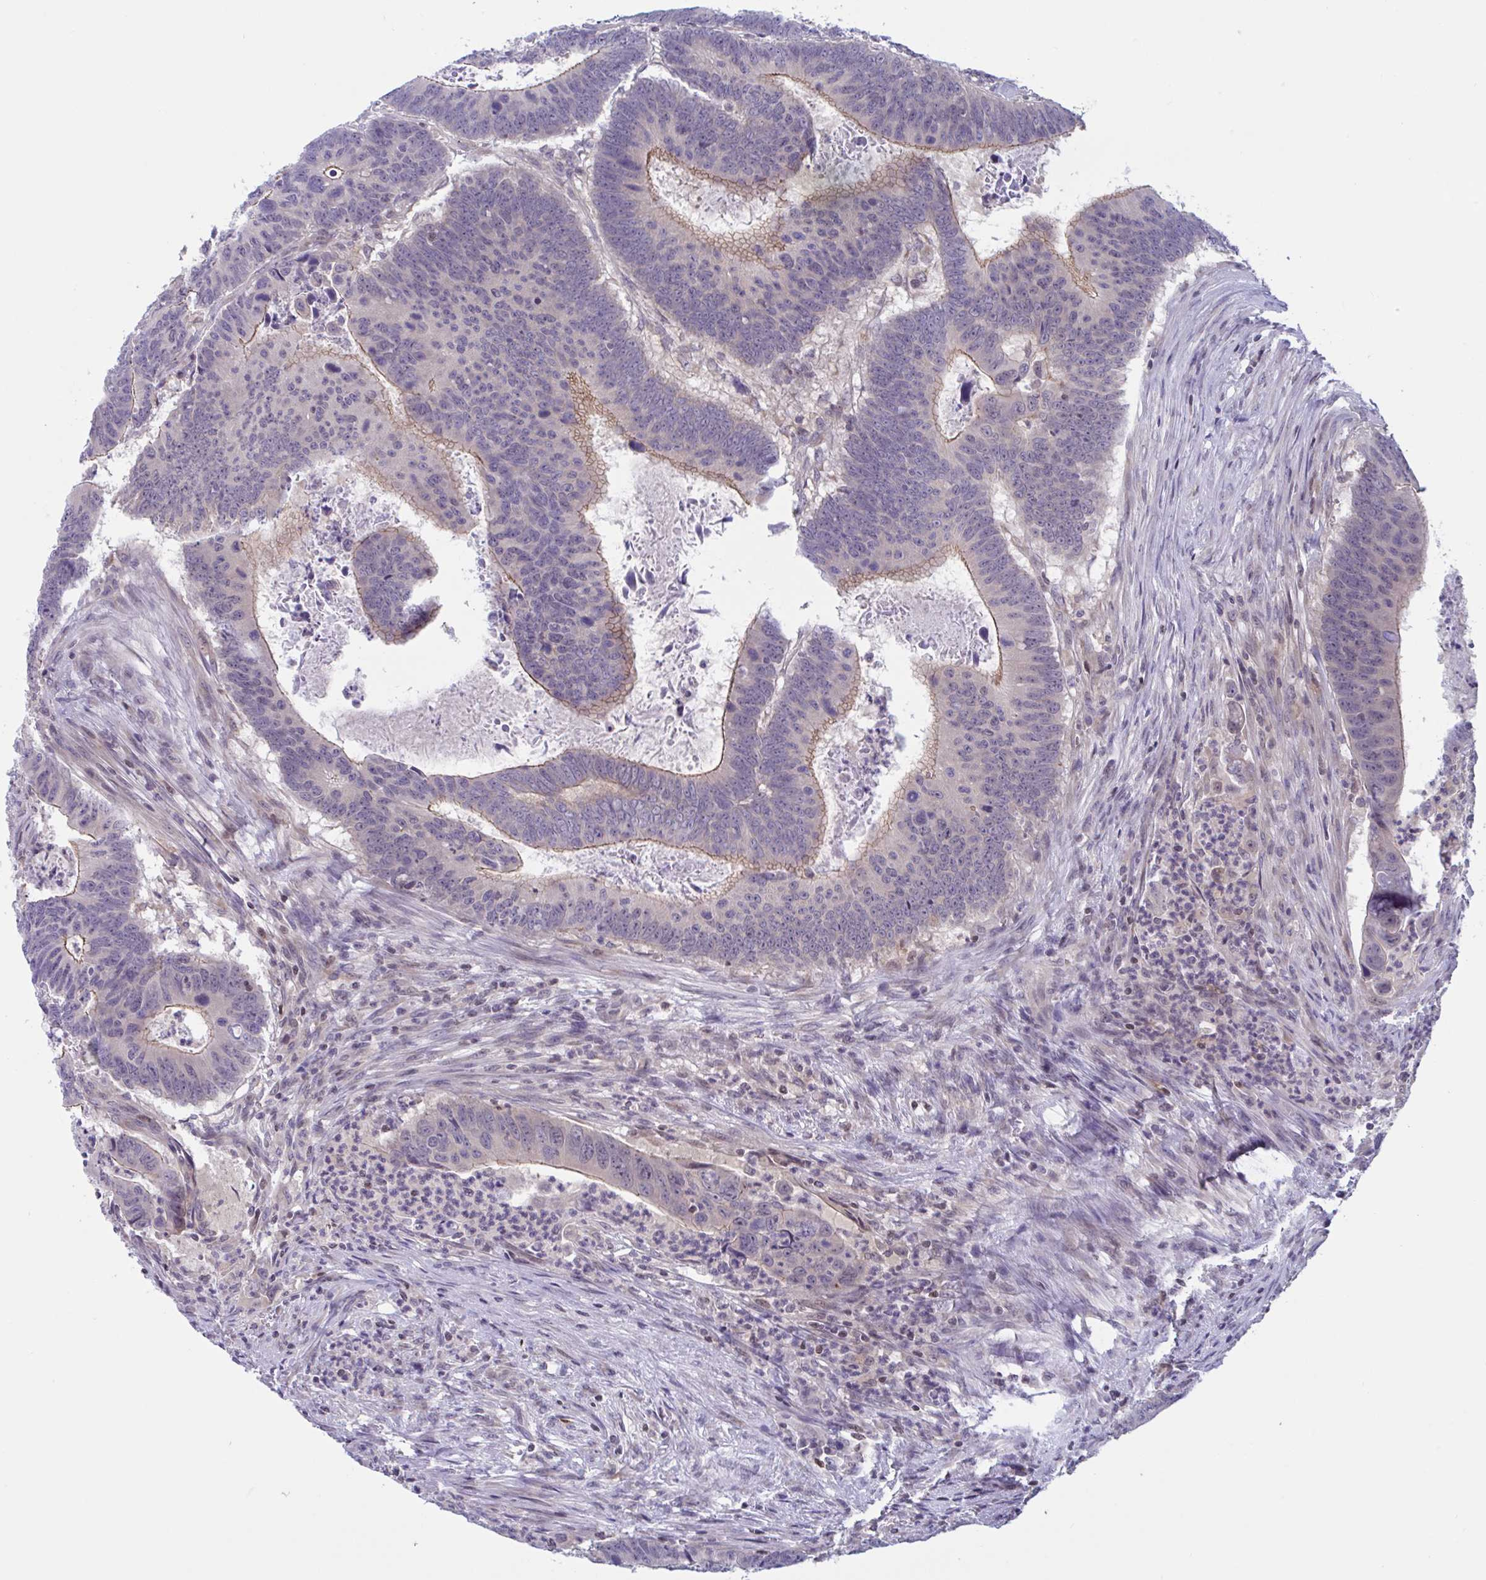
{"staining": {"intensity": "moderate", "quantity": "<25%", "location": "cytoplasmic/membranous"}, "tissue": "colorectal cancer", "cell_type": "Tumor cells", "image_type": "cancer", "snomed": [{"axis": "morphology", "description": "Adenocarcinoma, NOS"}, {"axis": "topography", "description": "Colon"}], "caption": "Immunohistochemistry (IHC) (DAB (3,3'-diaminobenzidine)) staining of adenocarcinoma (colorectal) displays moderate cytoplasmic/membranous protein positivity in about <25% of tumor cells. (DAB (3,3'-diaminobenzidine) IHC with brightfield microscopy, high magnification).", "gene": "SNX11", "patient": {"sex": "male", "age": 62}}